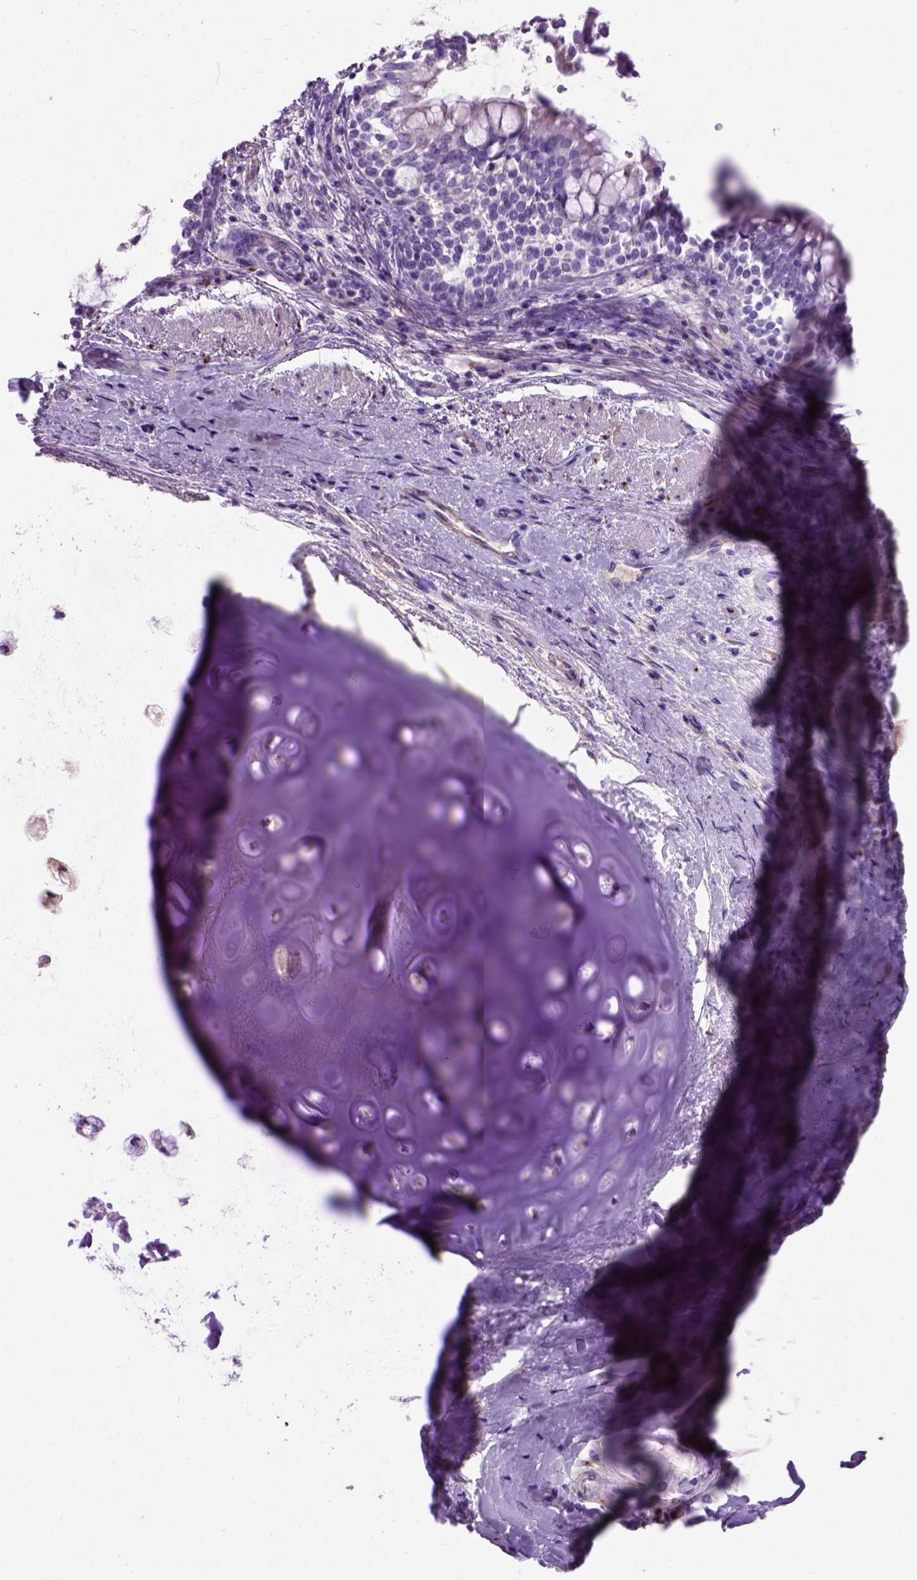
{"staining": {"intensity": "negative", "quantity": "none", "location": "none"}, "tissue": "soft tissue", "cell_type": "Chondrocytes", "image_type": "normal", "snomed": [{"axis": "morphology", "description": "Normal tissue, NOS"}, {"axis": "topography", "description": "Cartilage tissue"}, {"axis": "topography", "description": "Bronchus"}], "caption": "The histopathology image demonstrates no staining of chondrocytes in benign soft tissue.", "gene": "MAPT", "patient": {"sex": "male", "age": 64}}